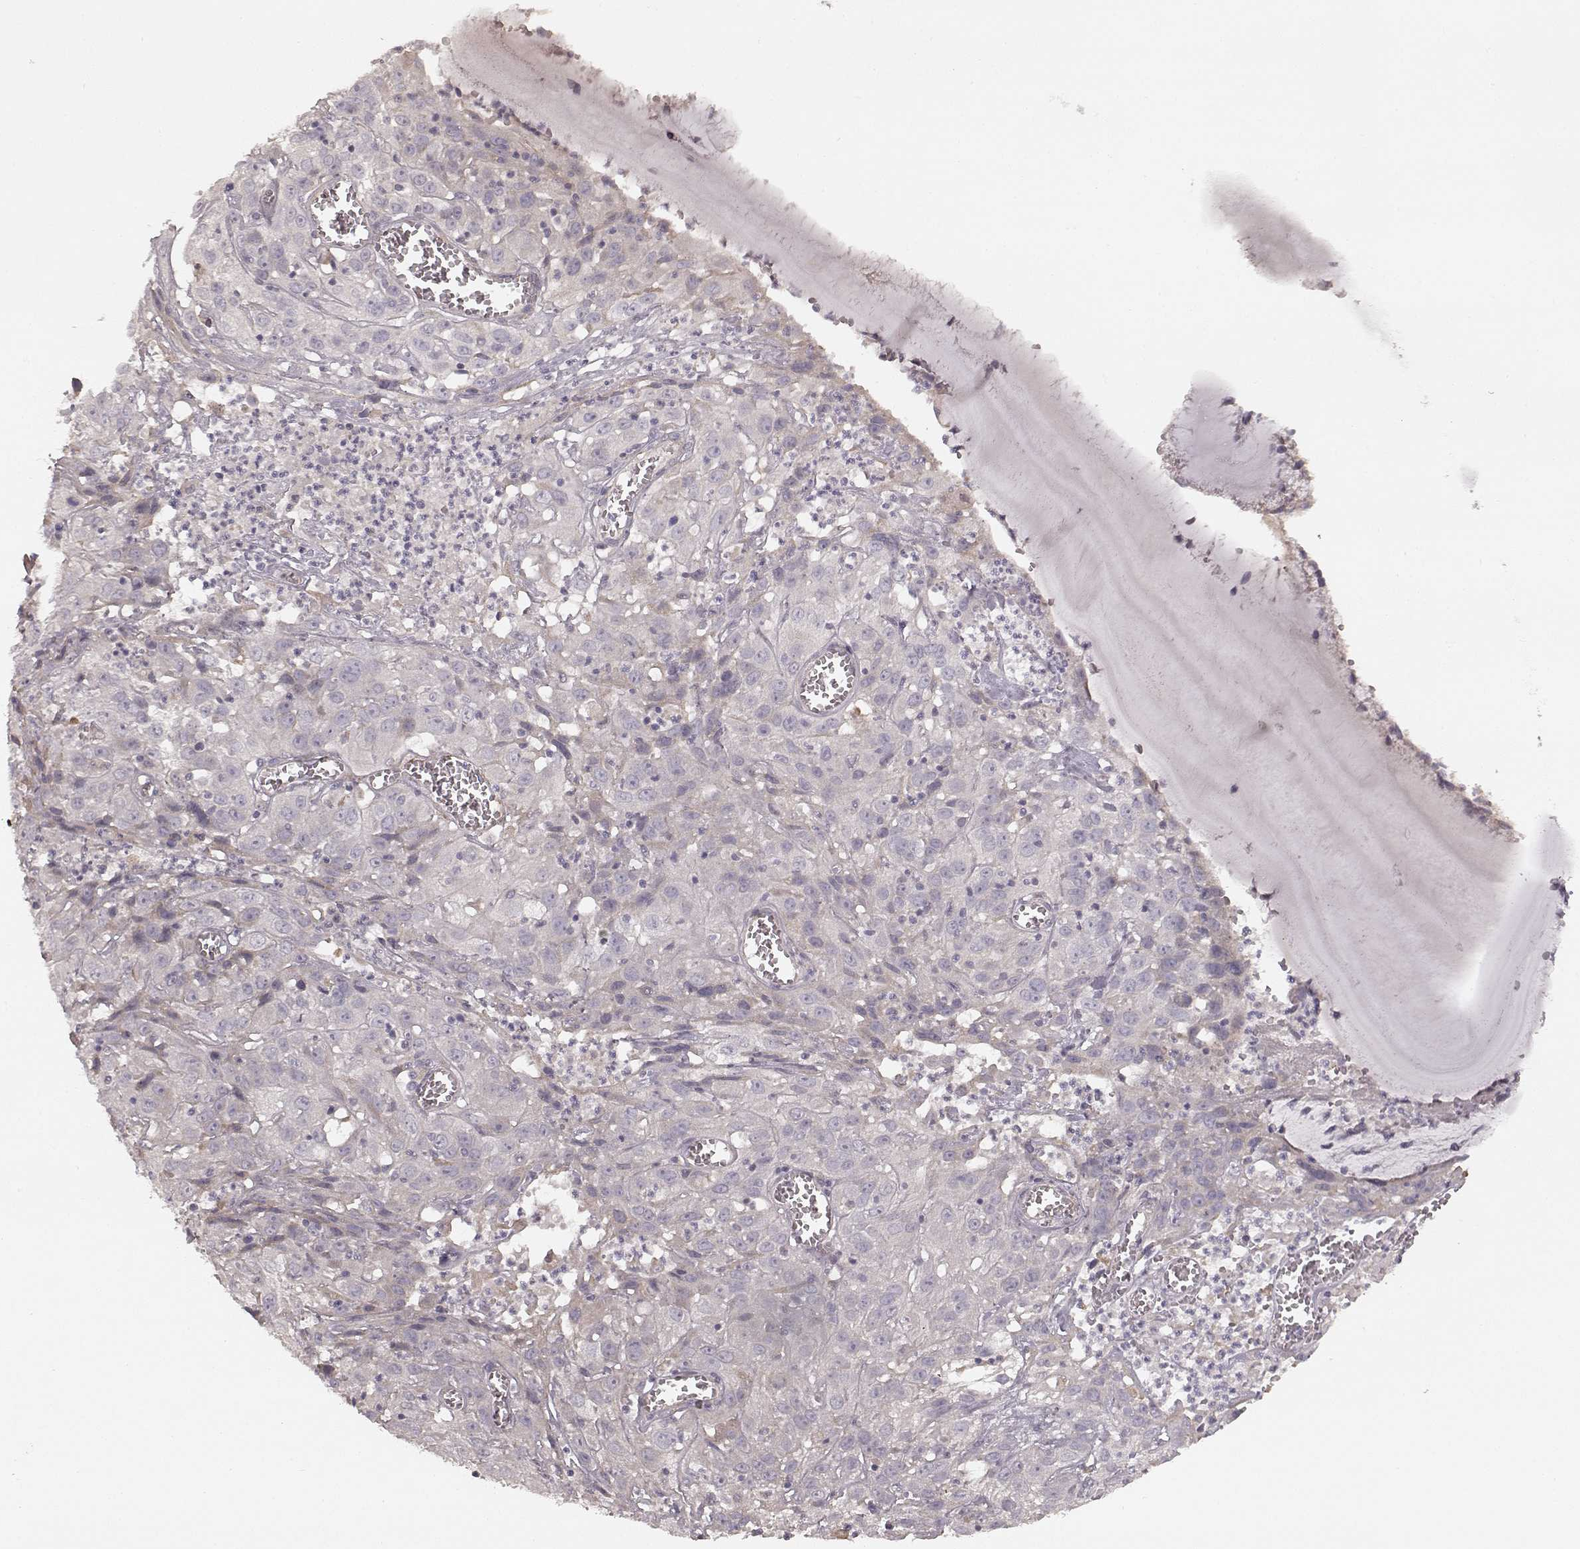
{"staining": {"intensity": "negative", "quantity": "none", "location": "none"}, "tissue": "cervical cancer", "cell_type": "Tumor cells", "image_type": "cancer", "snomed": [{"axis": "morphology", "description": "Squamous cell carcinoma, NOS"}, {"axis": "topography", "description": "Cervix"}], "caption": "Cervical cancer (squamous cell carcinoma) was stained to show a protein in brown. There is no significant positivity in tumor cells.", "gene": "KCNJ9", "patient": {"sex": "female", "age": 32}}